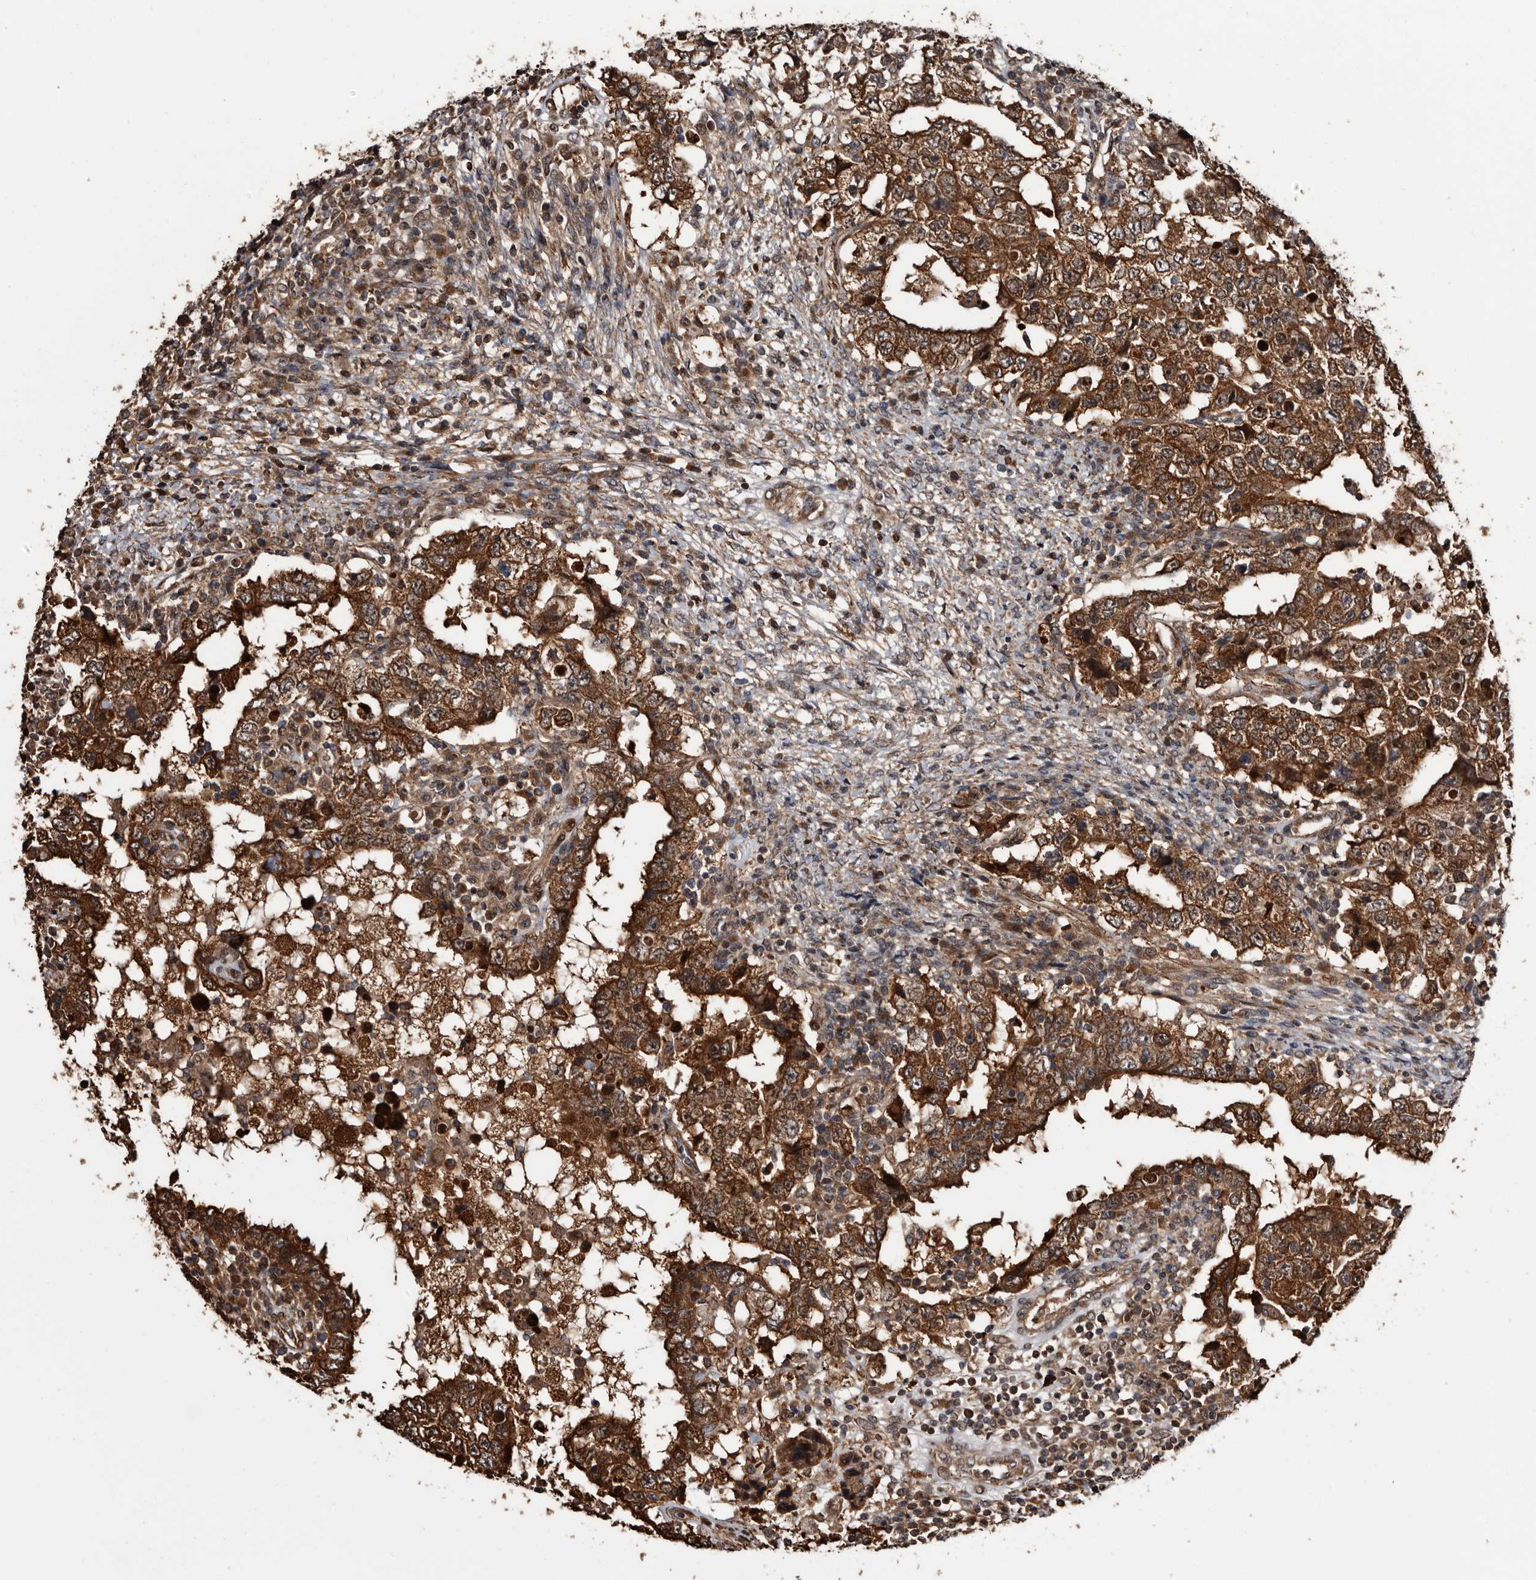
{"staining": {"intensity": "strong", "quantity": ">75%", "location": "cytoplasmic/membranous"}, "tissue": "testis cancer", "cell_type": "Tumor cells", "image_type": "cancer", "snomed": [{"axis": "morphology", "description": "Carcinoma, Embryonal, NOS"}, {"axis": "topography", "description": "Testis"}], "caption": "Immunohistochemistry micrograph of testis cancer stained for a protein (brown), which shows high levels of strong cytoplasmic/membranous positivity in about >75% of tumor cells.", "gene": "TTI2", "patient": {"sex": "male", "age": 26}}